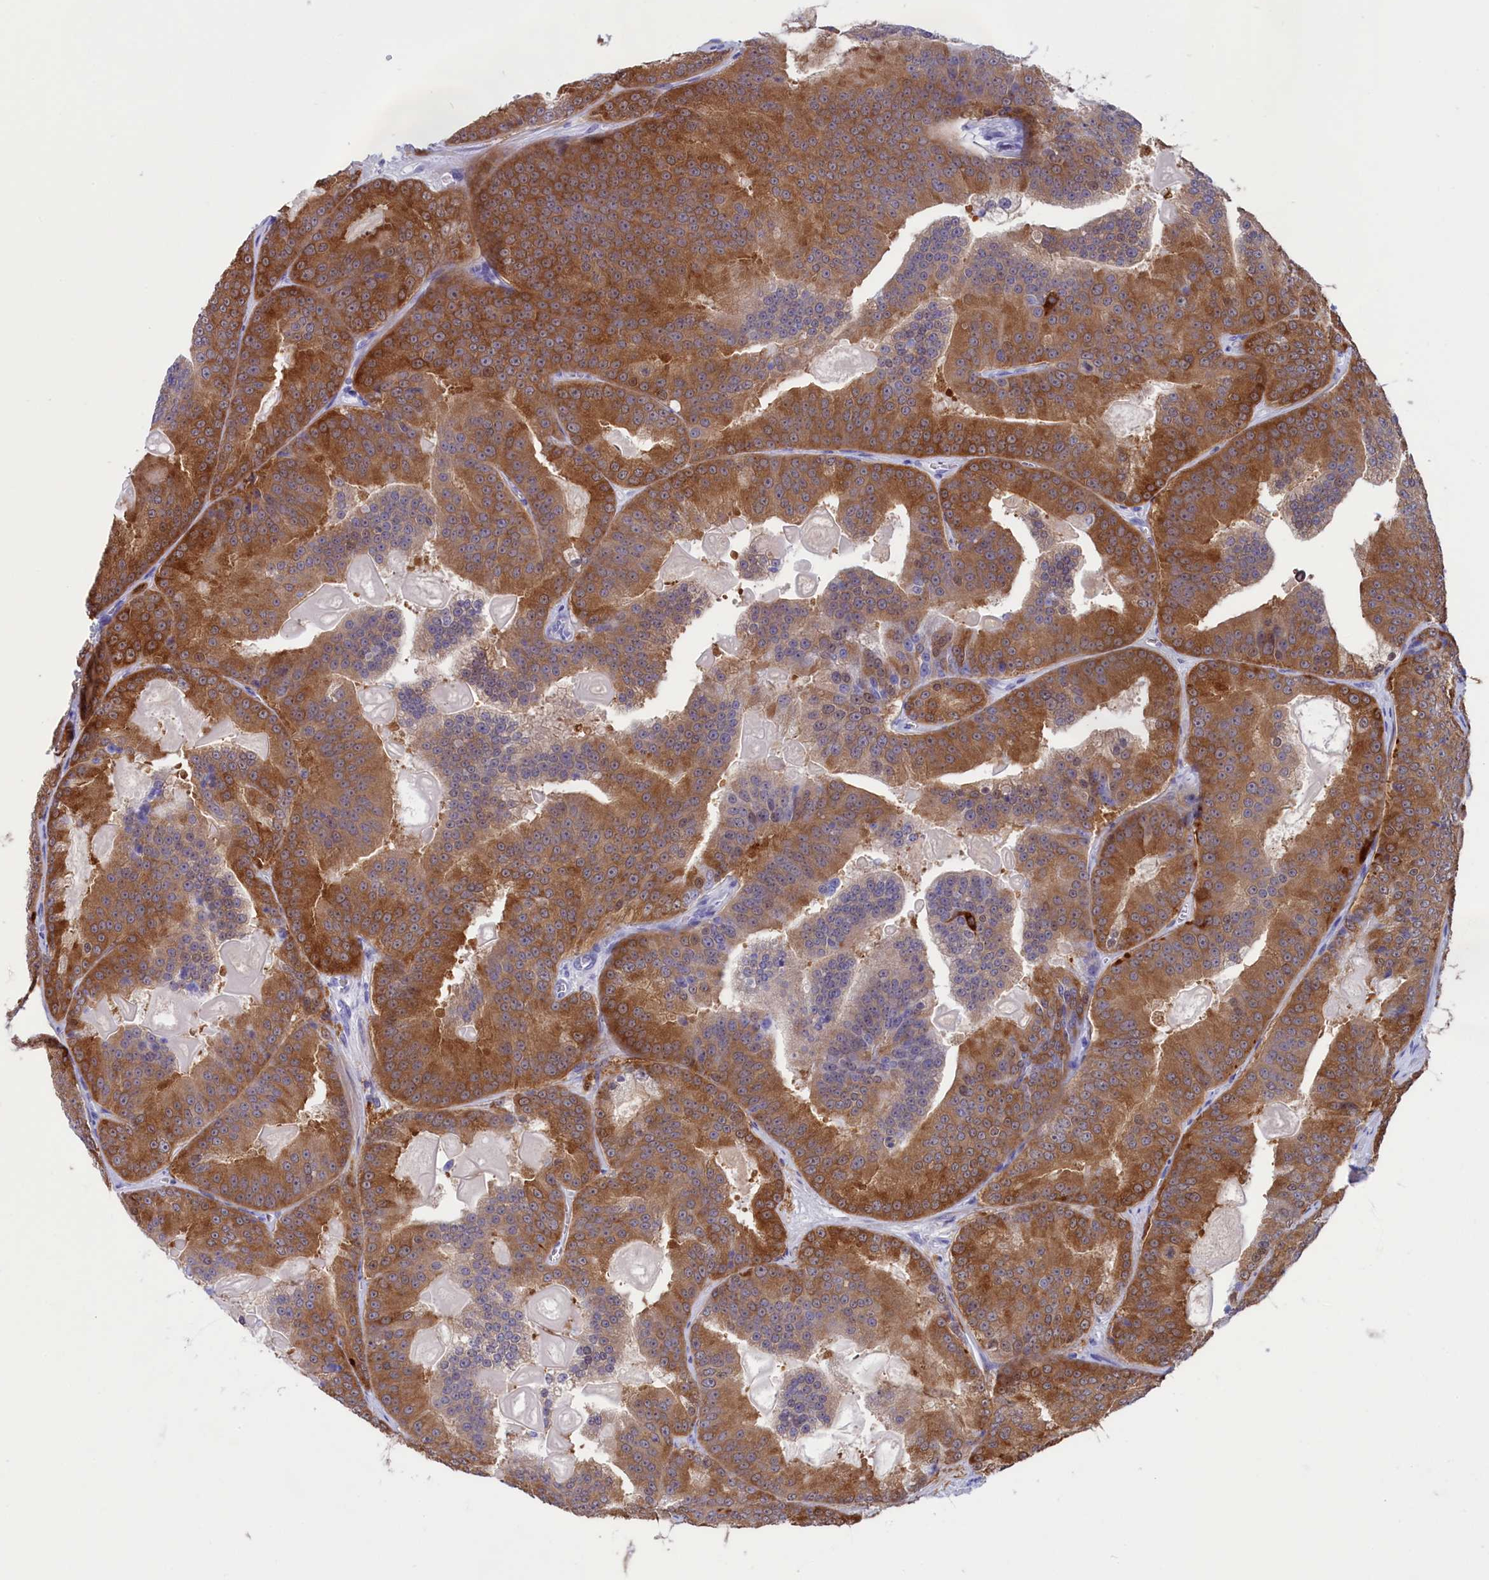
{"staining": {"intensity": "moderate", "quantity": ">75%", "location": "cytoplasmic/membranous"}, "tissue": "prostate cancer", "cell_type": "Tumor cells", "image_type": "cancer", "snomed": [{"axis": "morphology", "description": "Adenocarcinoma, High grade"}, {"axis": "topography", "description": "Prostate"}], "caption": "Immunohistochemical staining of human adenocarcinoma (high-grade) (prostate) shows medium levels of moderate cytoplasmic/membranous protein staining in about >75% of tumor cells.", "gene": "VPS35L", "patient": {"sex": "male", "age": 61}}